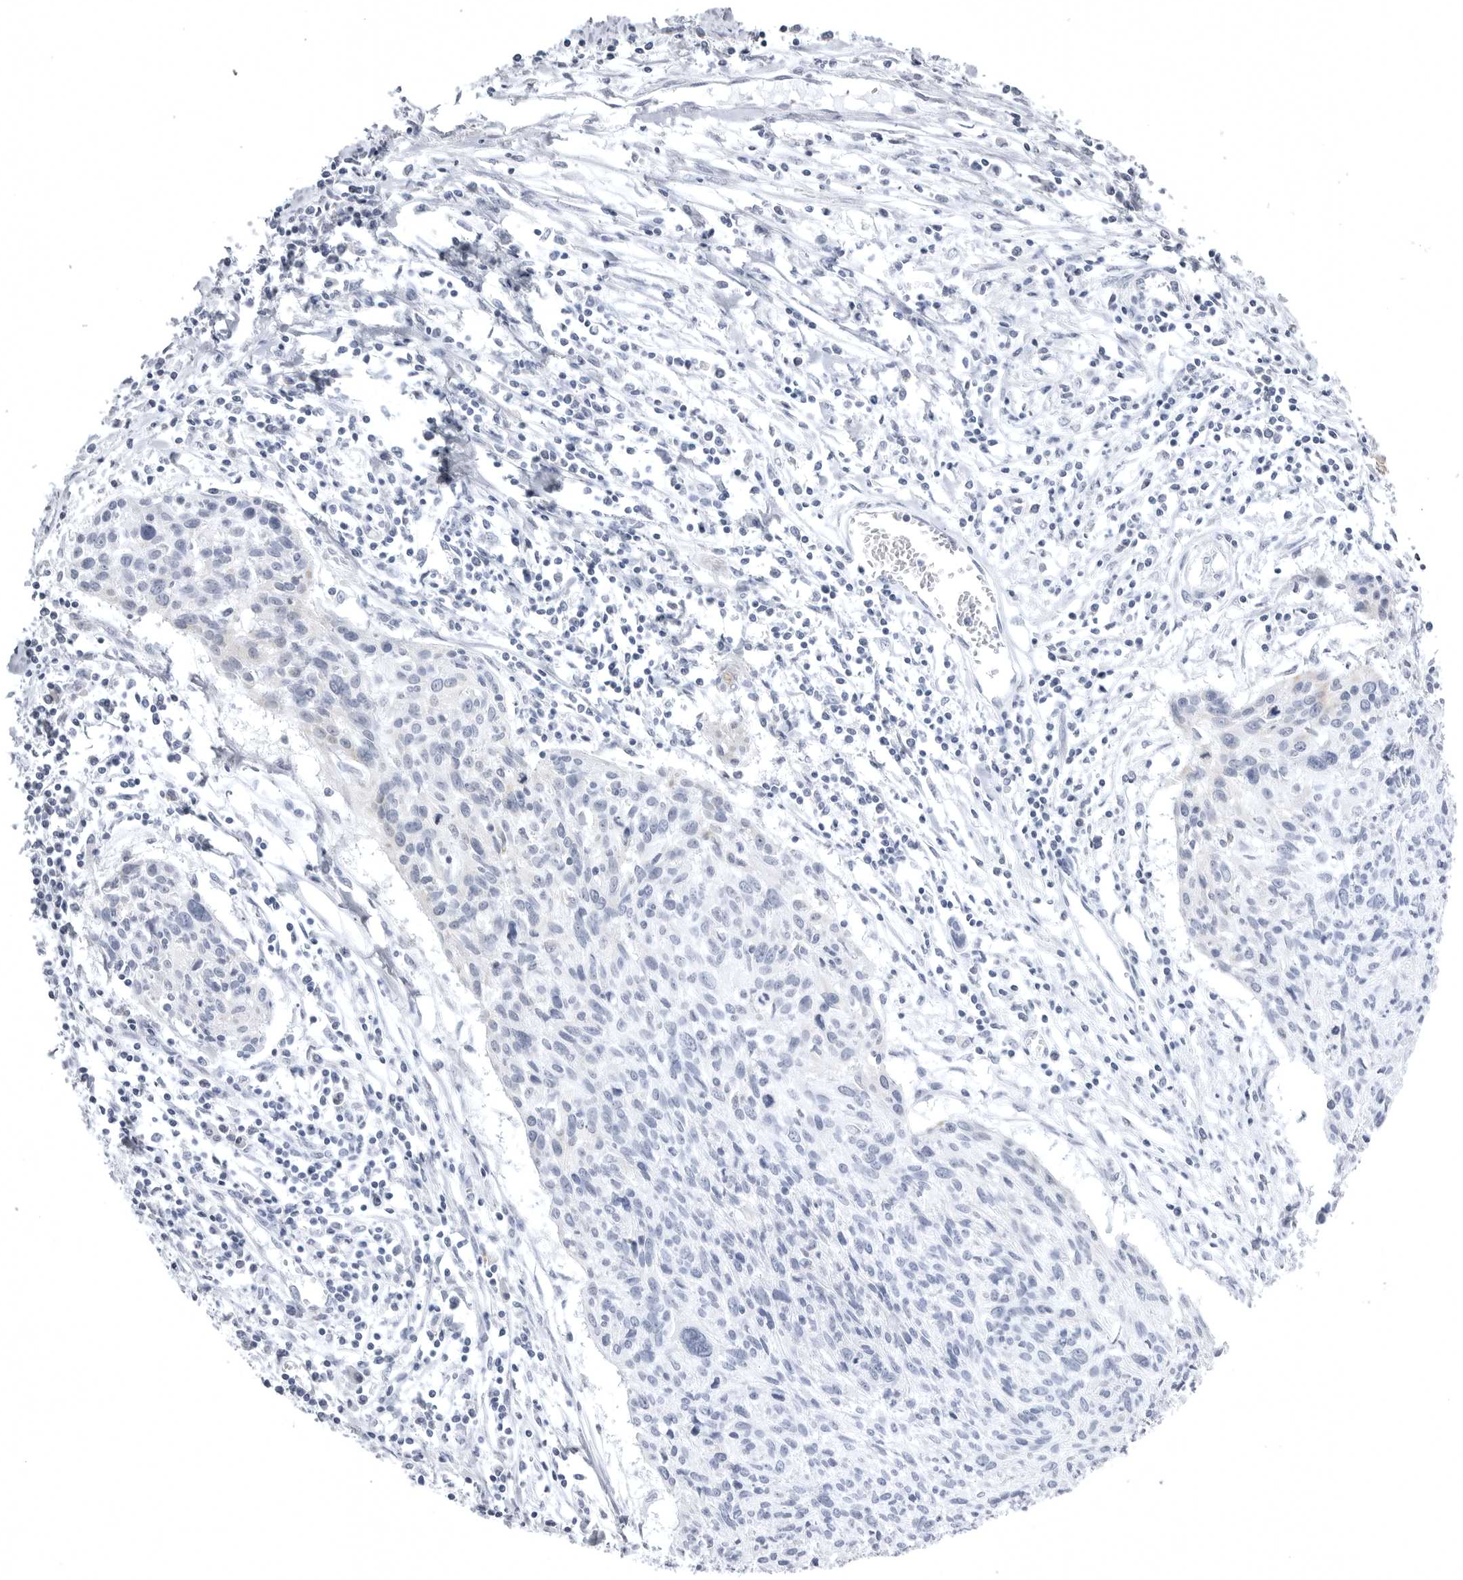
{"staining": {"intensity": "negative", "quantity": "none", "location": "none"}, "tissue": "cervical cancer", "cell_type": "Tumor cells", "image_type": "cancer", "snomed": [{"axis": "morphology", "description": "Squamous cell carcinoma, NOS"}, {"axis": "topography", "description": "Cervix"}], "caption": "Cervical cancer was stained to show a protein in brown. There is no significant staining in tumor cells.", "gene": "TUFM", "patient": {"sex": "female", "age": 51}}